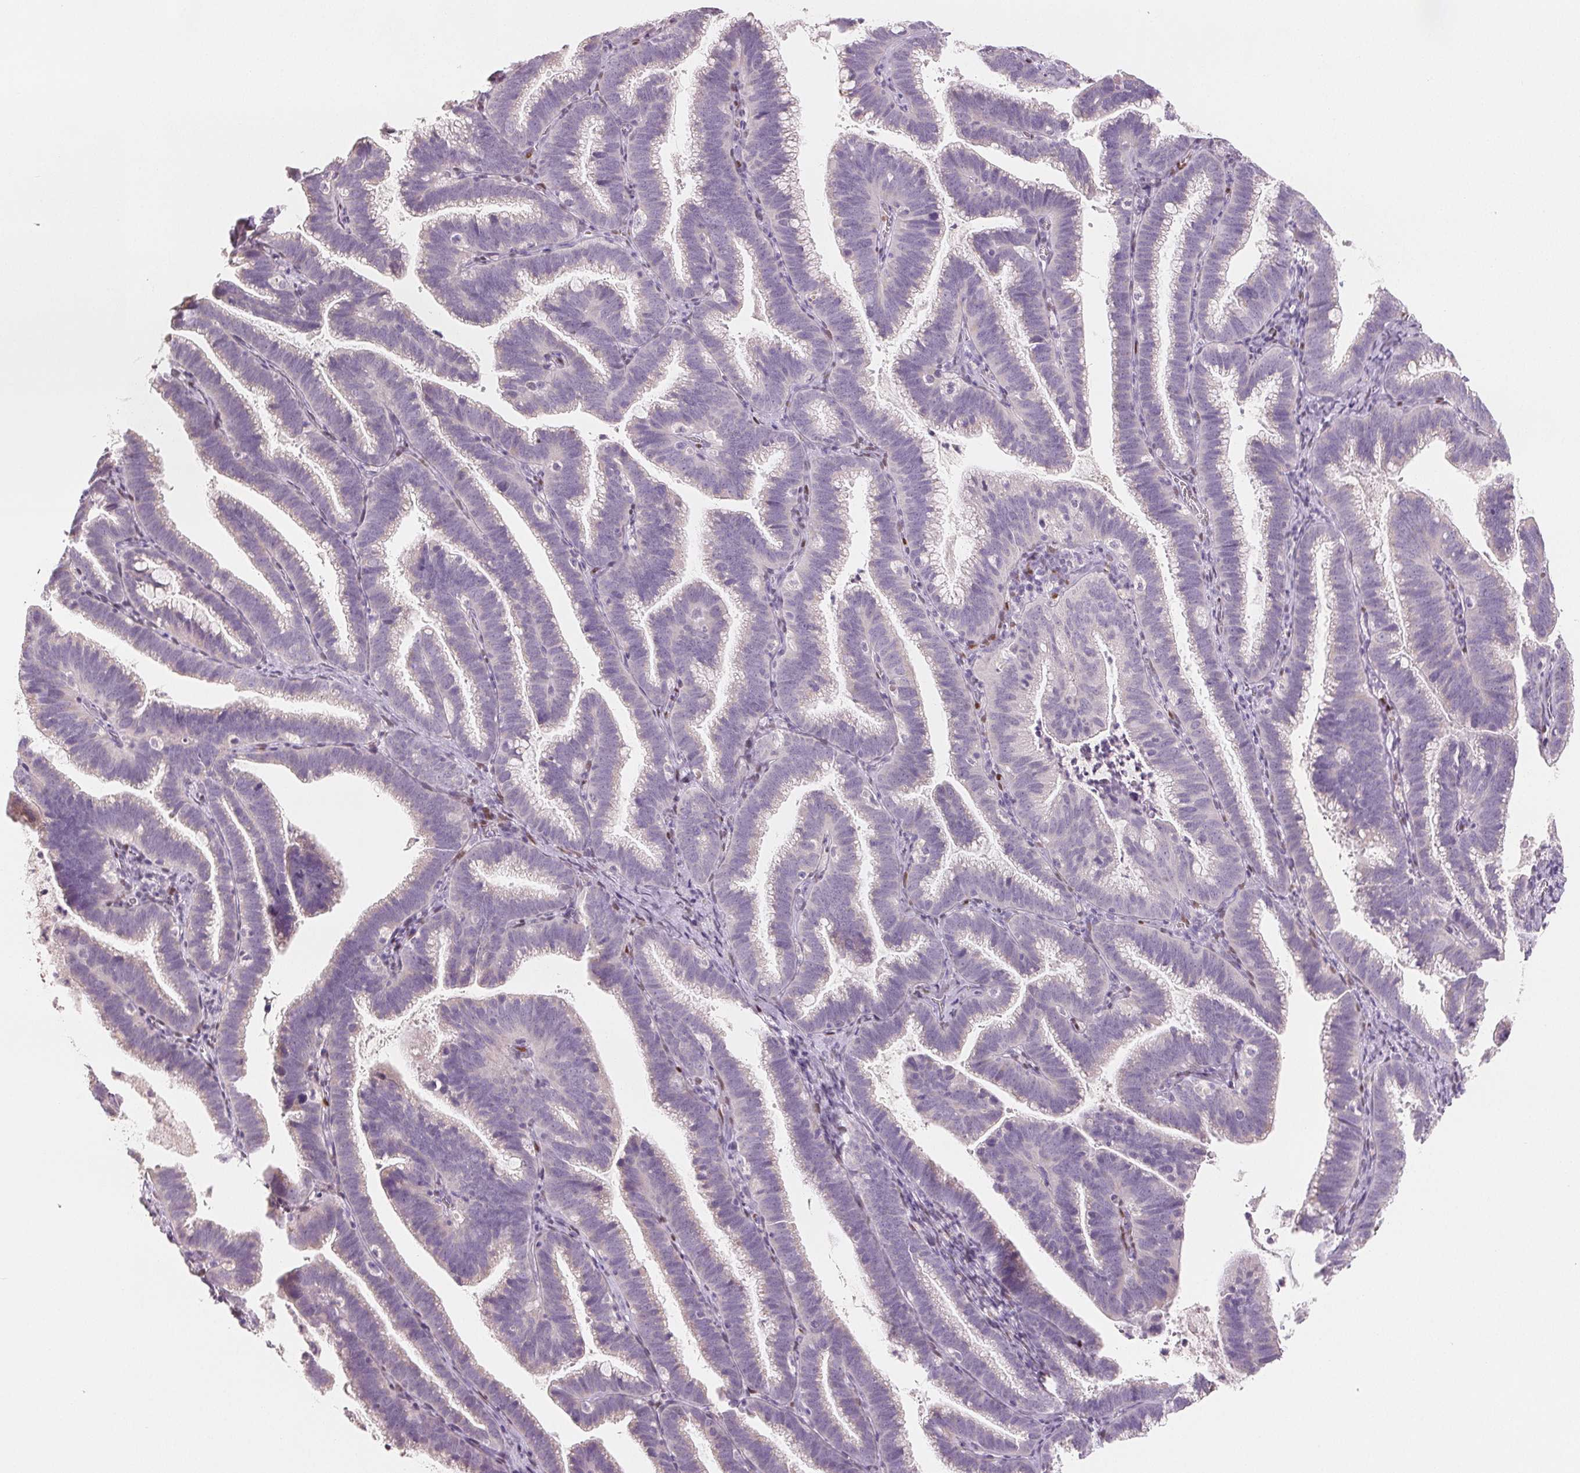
{"staining": {"intensity": "negative", "quantity": "none", "location": "none"}, "tissue": "cervical cancer", "cell_type": "Tumor cells", "image_type": "cancer", "snomed": [{"axis": "morphology", "description": "Adenocarcinoma, NOS"}, {"axis": "topography", "description": "Cervix"}], "caption": "IHC histopathology image of neoplastic tissue: cervical cancer (adenocarcinoma) stained with DAB (3,3'-diaminobenzidine) exhibits no significant protein staining in tumor cells.", "gene": "SMARCD3", "patient": {"sex": "female", "age": 61}}